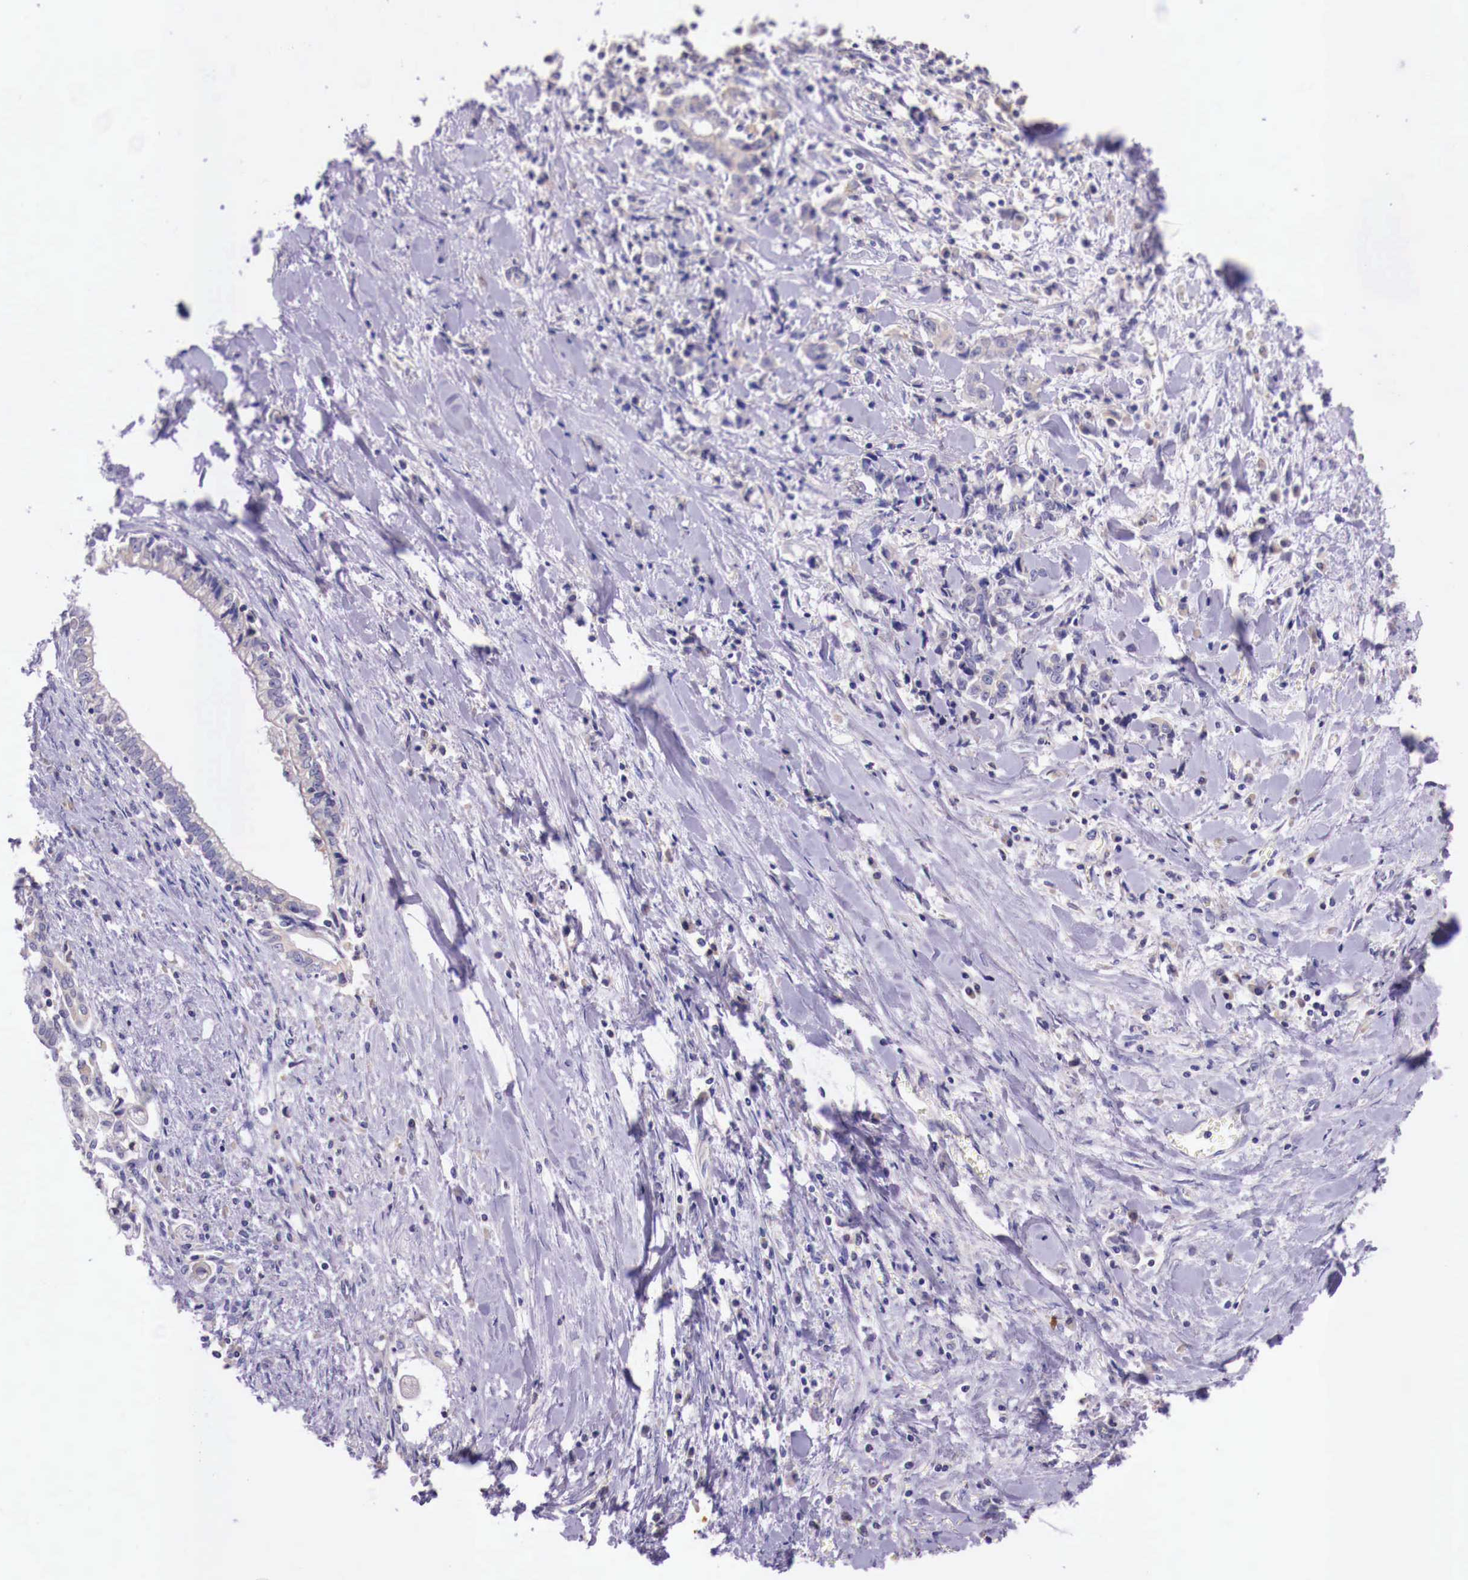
{"staining": {"intensity": "negative", "quantity": "none", "location": "none"}, "tissue": "liver cancer", "cell_type": "Tumor cells", "image_type": "cancer", "snomed": [{"axis": "morphology", "description": "Cholangiocarcinoma"}, {"axis": "topography", "description": "Liver"}], "caption": "A high-resolution histopathology image shows IHC staining of cholangiocarcinoma (liver), which displays no significant staining in tumor cells.", "gene": "GRIPAP1", "patient": {"sex": "male", "age": 57}}